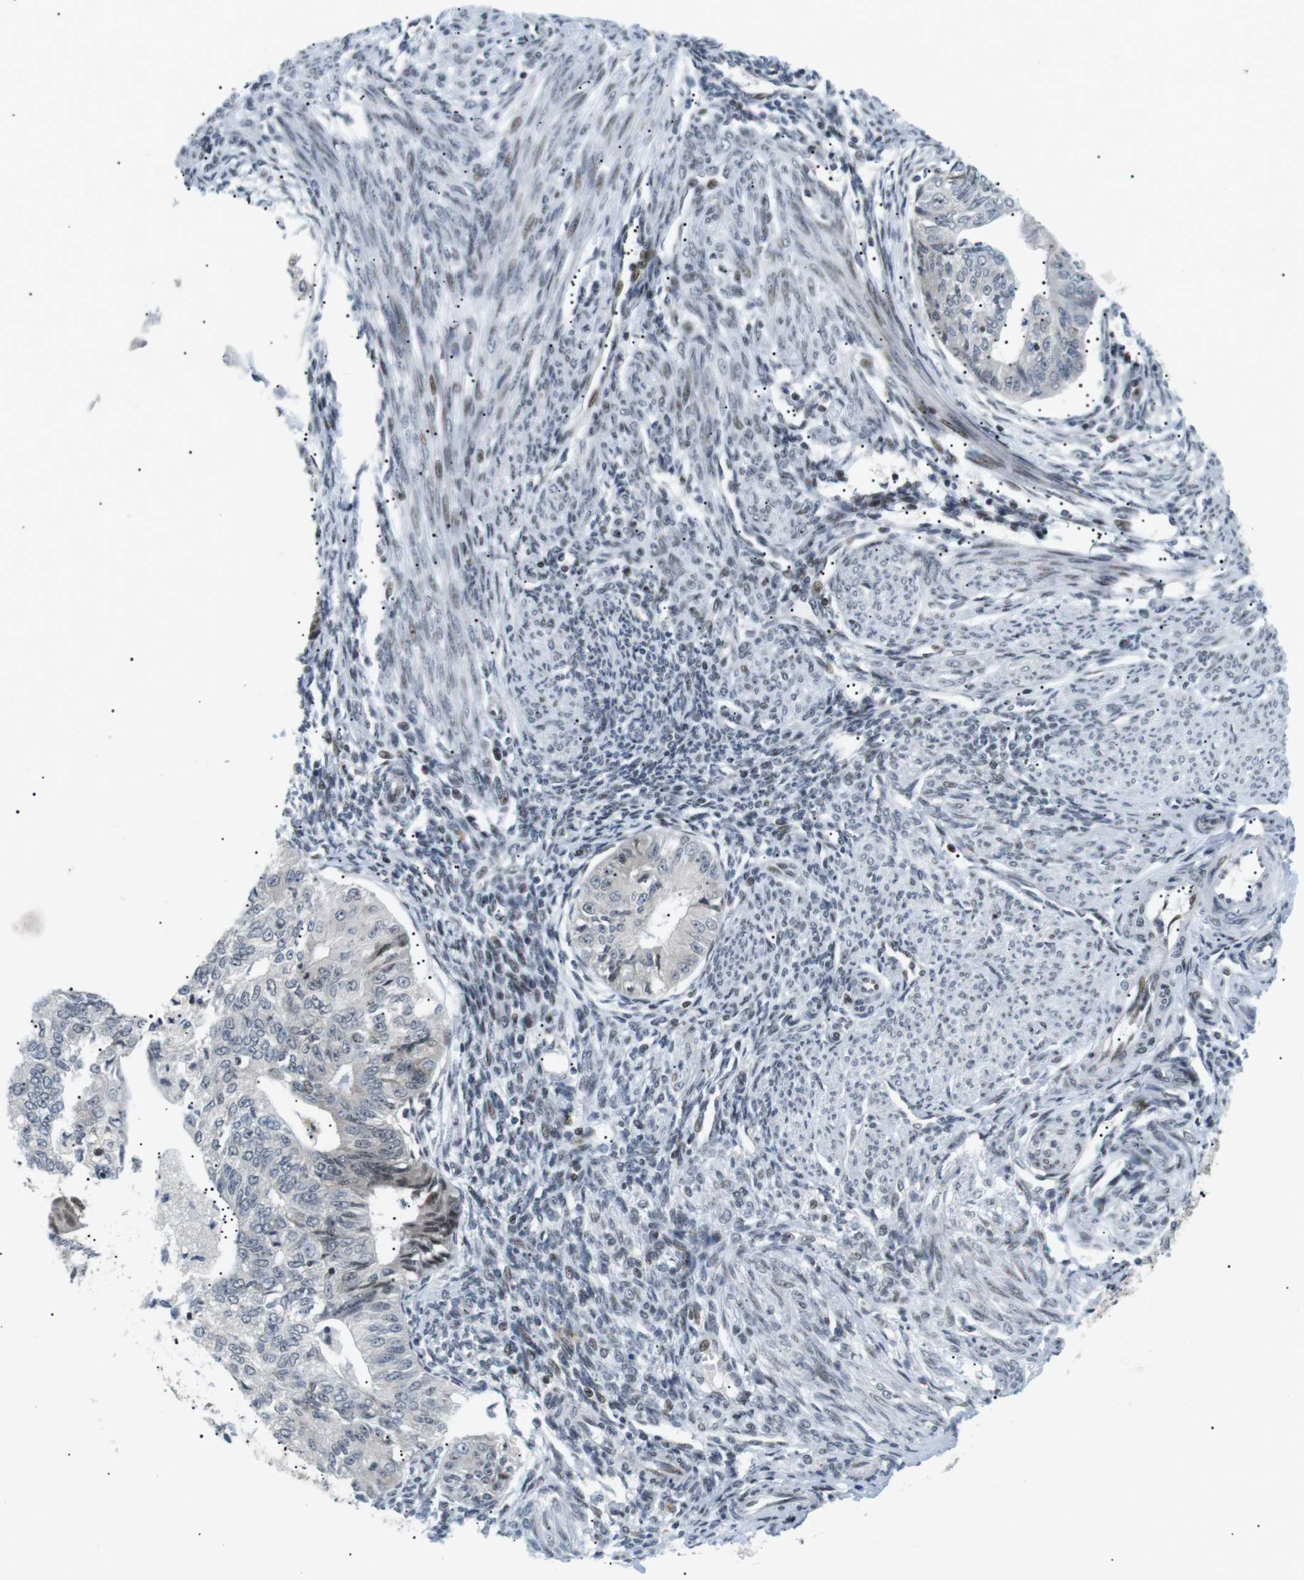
{"staining": {"intensity": "negative", "quantity": "none", "location": "none"}, "tissue": "endometrial cancer", "cell_type": "Tumor cells", "image_type": "cancer", "snomed": [{"axis": "morphology", "description": "Adenocarcinoma, NOS"}, {"axis": "topography", "description": "Endometrium"}], "caption": "Immunohistochemical staining of endometrial cancer (adenocarcinoma) displays no significant expression in tumor cells.", "gene": "CDC27", "patient": {"sex": "female", "age": 32}}